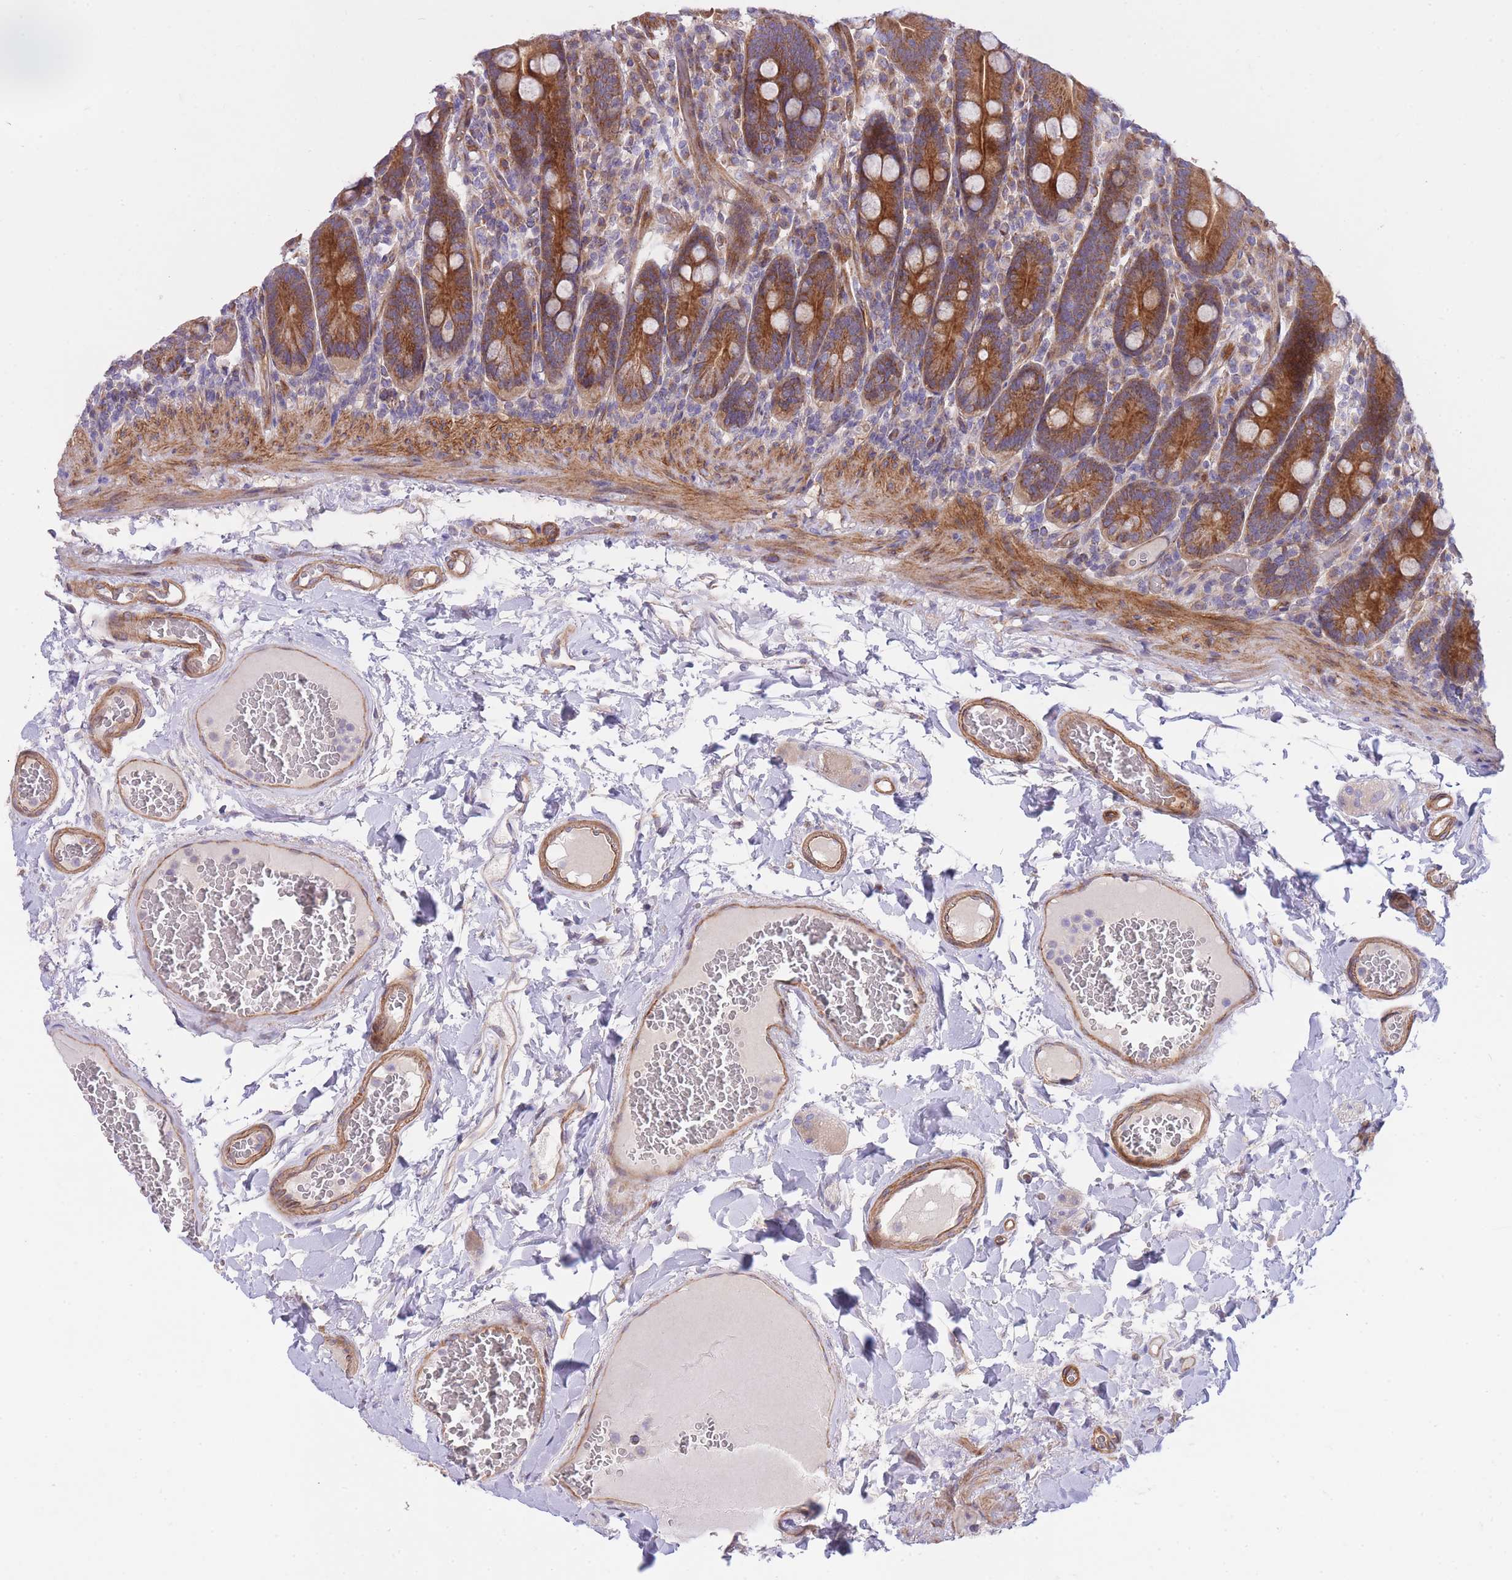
{"staining": {"intensity": "strong", "quantity": ">75%", "location": "cytoplasmic/membranous"}, "tissue": "duodenum", "cell_type": "Glandular cells", "image_type": "normal", "snomed": [{"axis": "morphology", "description": "Normal tissue, NOS"}, {"axis": "topography", "description": "Duodenum"}], "caption": "IHC image of normal duodenum: duodenum stained using immunohistochemistry displays high levels of strong protein expression localized specifically in the cytoplasmic/membranous of glandular cells, appearing as a cytoplasmic/membranous brown color.", "gene": "CHAC1", "patient": {"sex": "female", "age": 62}}